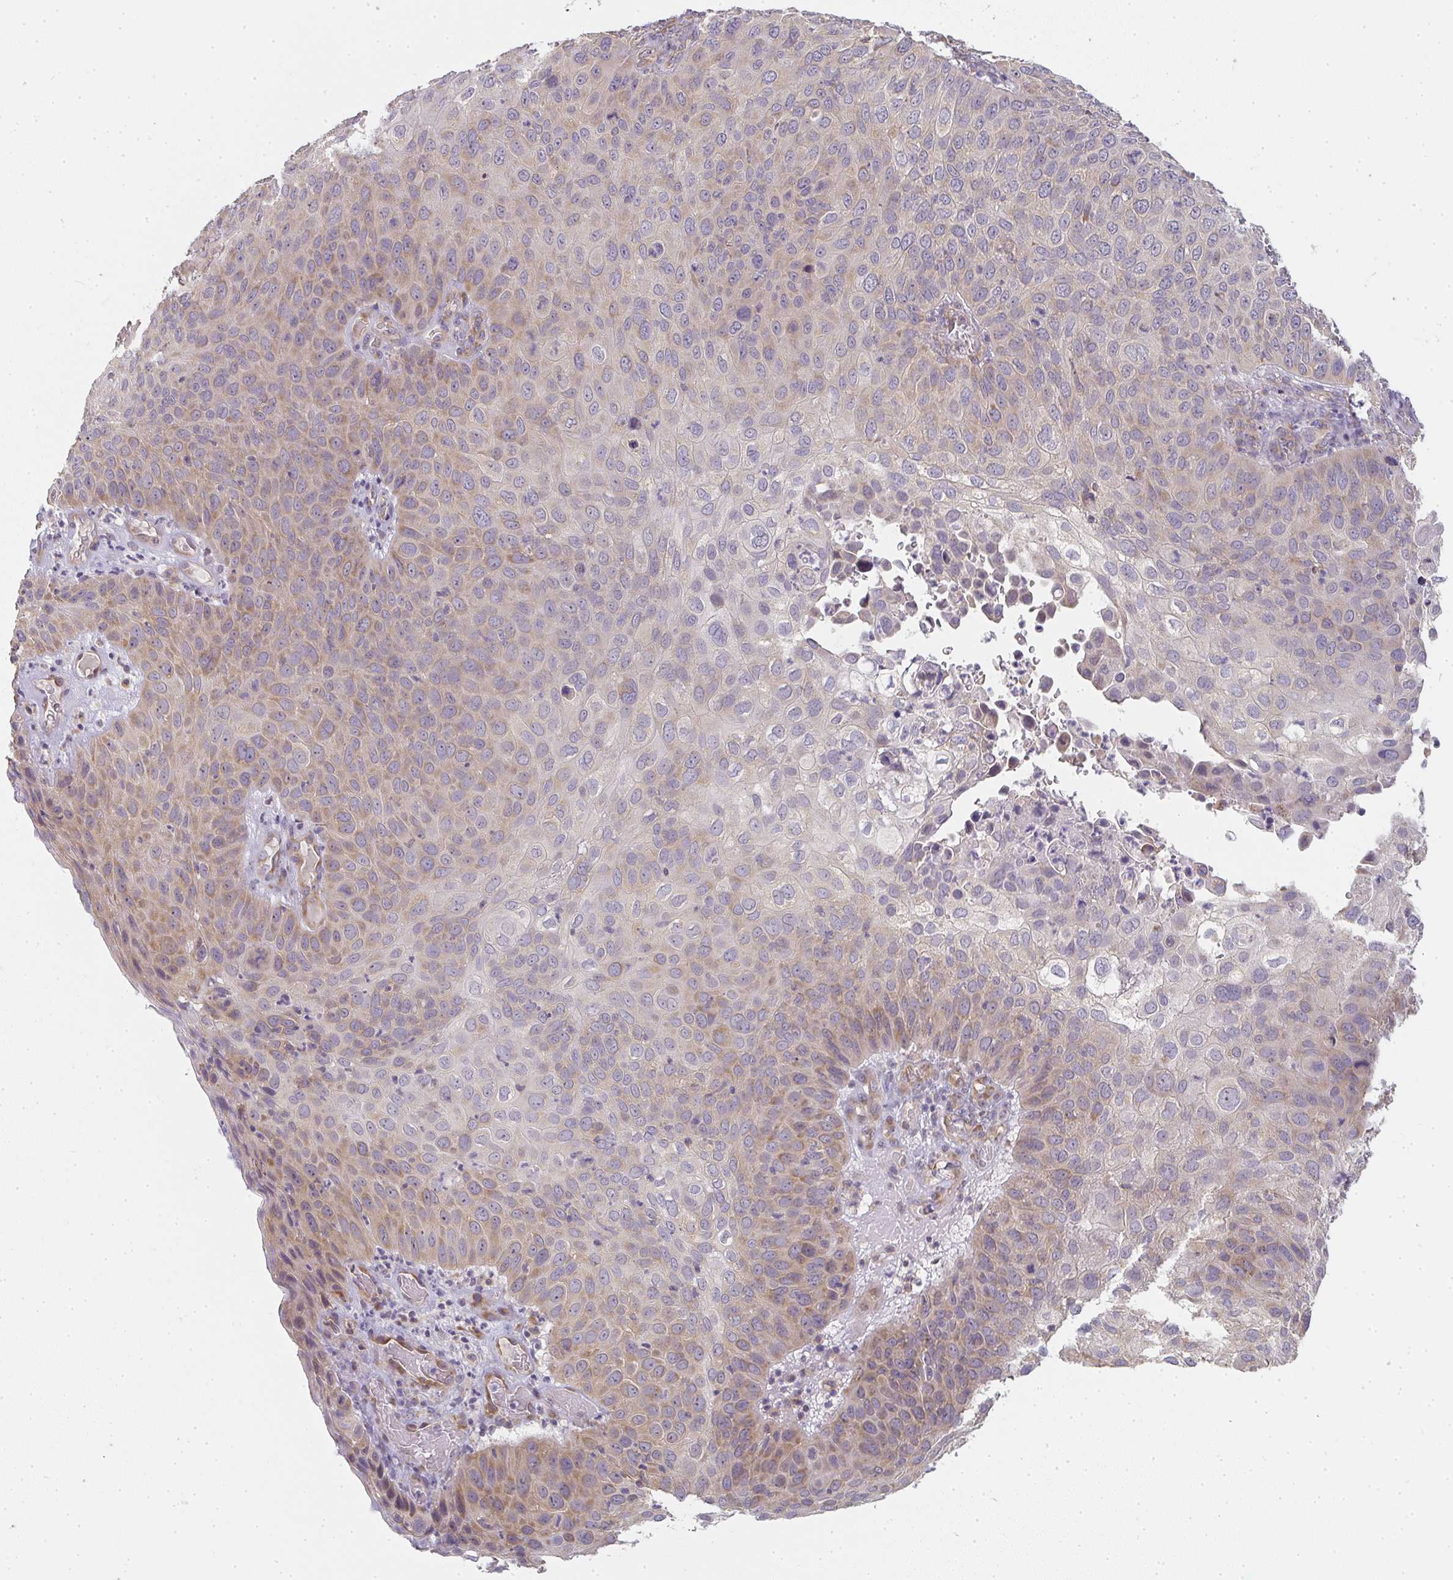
{"staining": {"intensity": "weak", "quantity": "25%-75%", "location": "cytoplasmic/membranous"}, "tissue": "skin cancer", "cell_type": "Tumor cells", "image_type": "cancer", "snomed": [{"axis": "morphology", "description": "Squamous cell carcinoma, NOS"}, {"axis": "topography", "description": "Skin"}], "caption": "About 25%-75% of tumor cells in skin cancer (squamous cell carcinoma) display weak cytoplasmic/membranous protein staining as visualized by brown immunohistochemical staining.", "gene": "SLC35B3", "patient": {"sex": "male", "age": 87}}